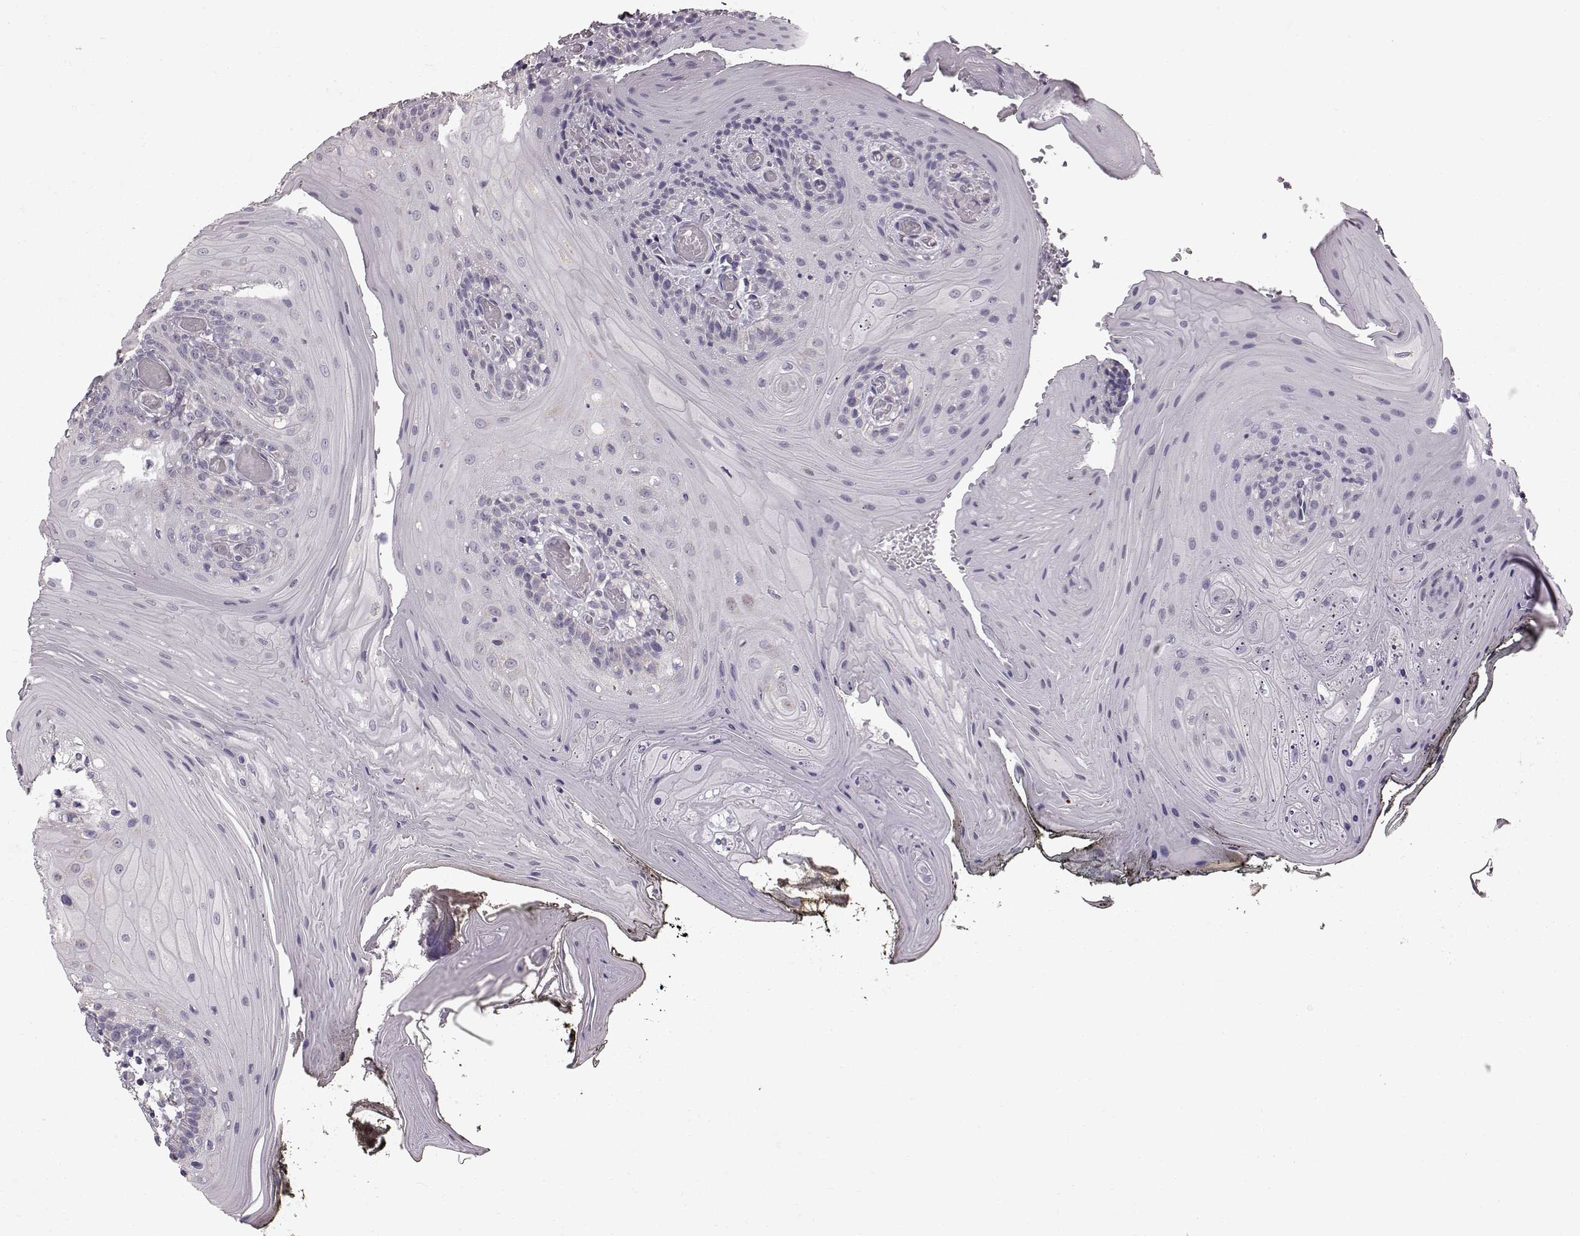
{"staining": {"intensity": "negative", "quantity": "none", "location": "none"}, "tissue": "oral mucosa", "cell_type": "Squamous epithelial cells", "image_type": "normal", "snomed": [{"axis": "morphology", "description": "Normal tissue, NOS"}, {"axis": "topography", "description": "Oral tissue"}], "caption": "A photomicrograph of human oral mucosa is negative for staining in squamous epithelial cells. (Brightfield microscopy of DAB IHC at high magnification).", "gene": "FAM8A1", "patient": {"sex": "male", "age": 9}}